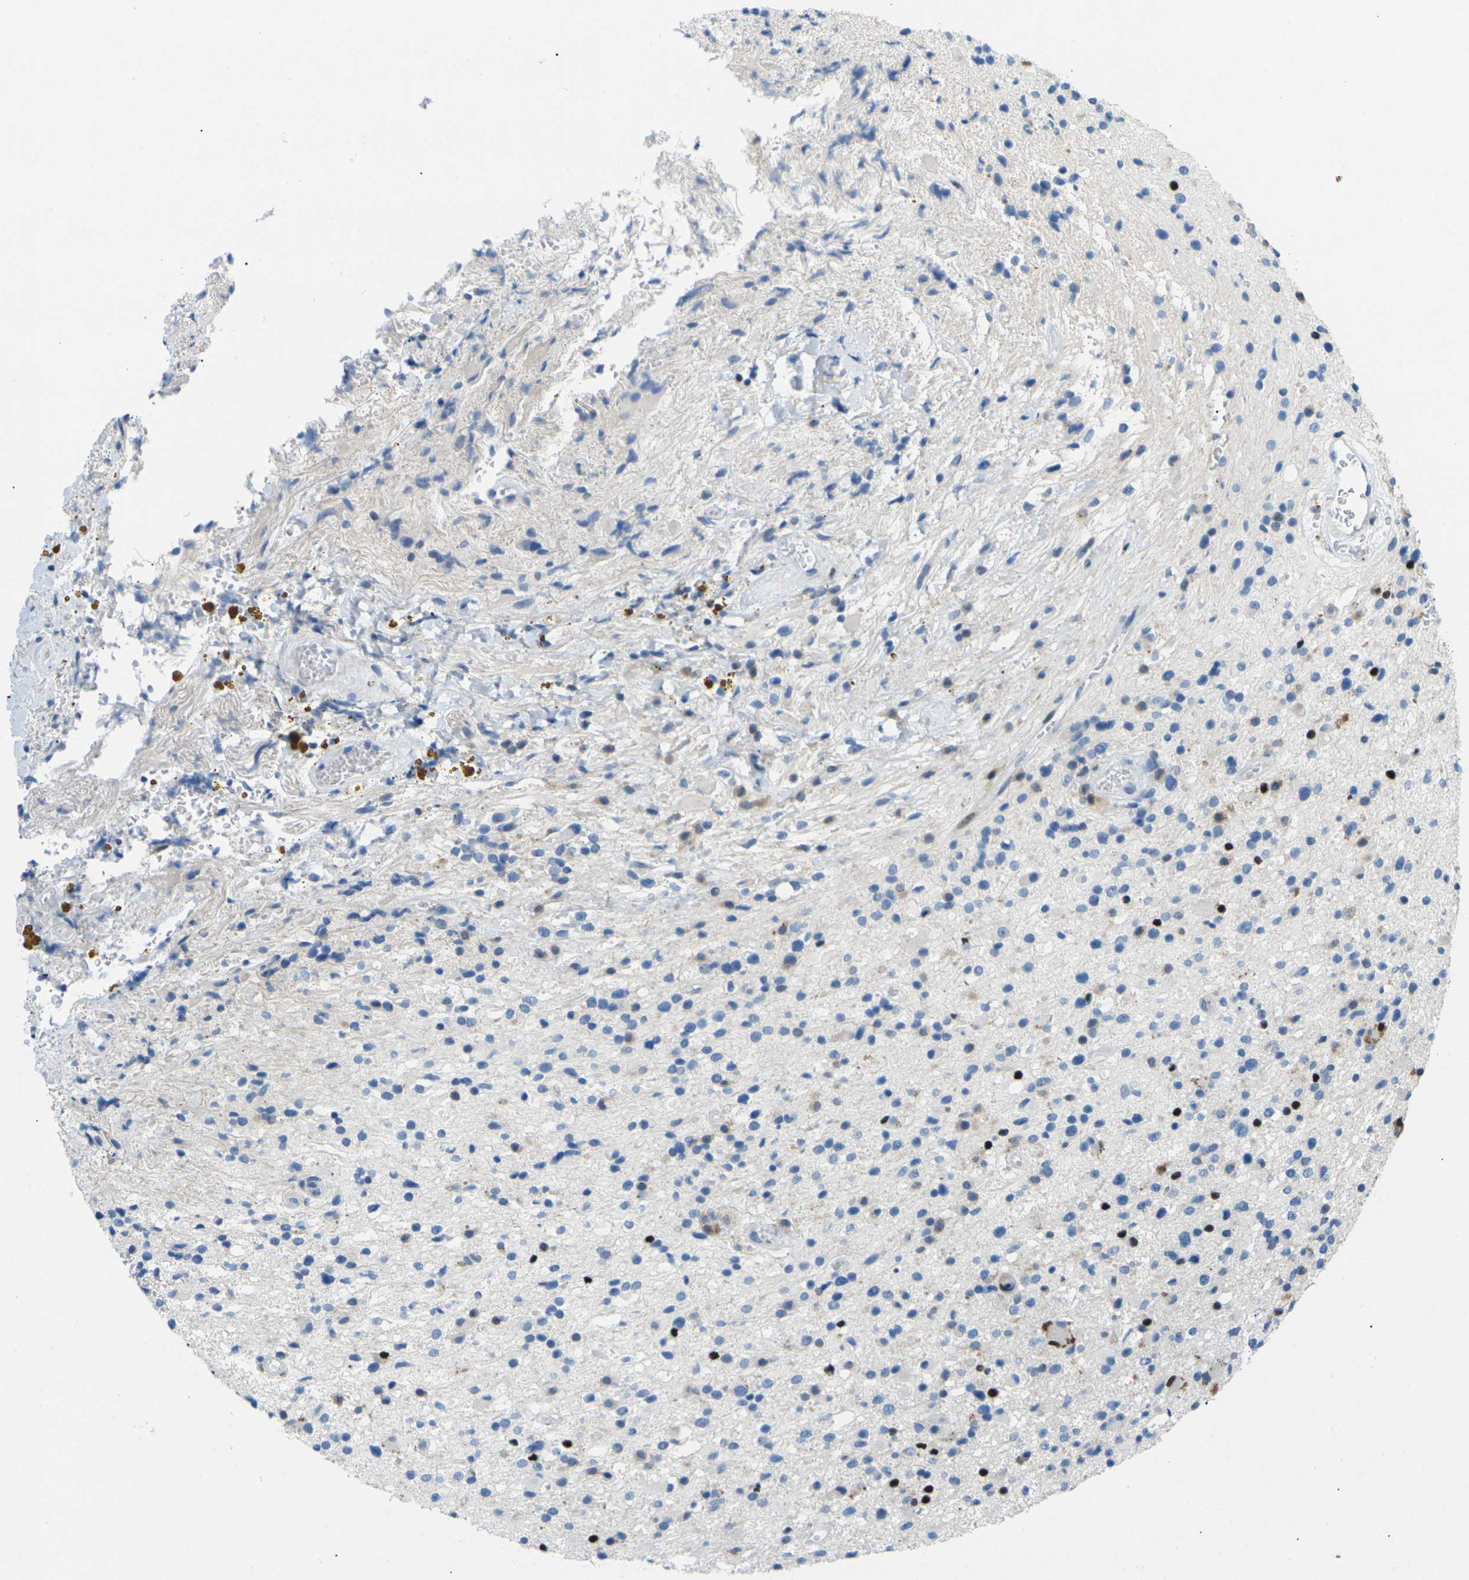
{"staining": {"intensity": "strong", "quantity": "<25%", "location": "cytoplasmic/membranous,nuclear"}, "tissue": "glioma", "cell_type": "Tumor cells", "image_type": "cancer", "snomed": [{"axis": "morphology", "description": "Glioma, malignant, High grade"}, {"axis": "topography", "description": "Brain"}], "caption": "Human glioma stained for a protein (brown) displays strong cytoplasmic/membranous and nuclear positive staining in approximately <25% of tumor cells.", "gene": "RPS6KA3", "patient": {"sex": "male", "age": 33}}